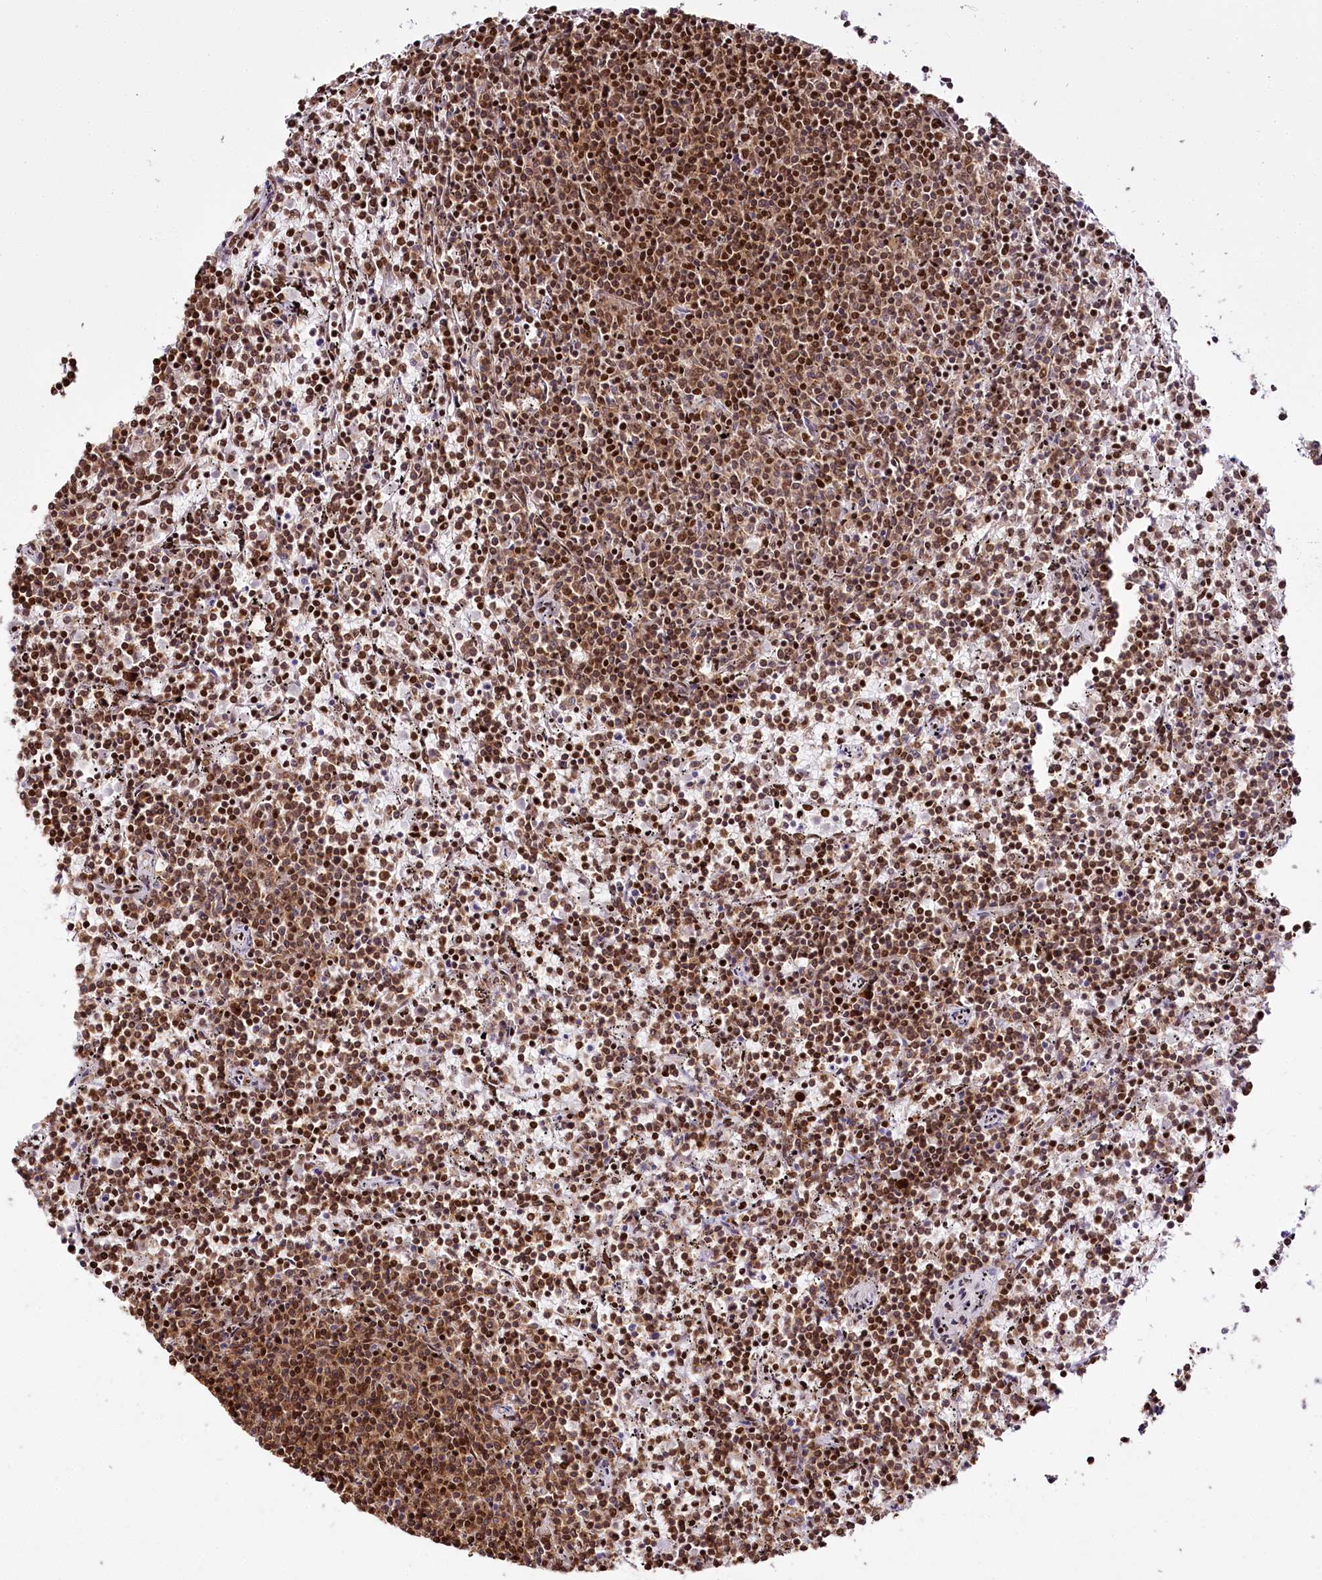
{"staining": {"intensity": "strong", "quantity": ">75%", "location": "cytoplasmic/membranous,nuclear"}, "tissue": "lymphoma", "cell_type": "Tumor cells", "image_type": "cancer", "snomed": [{"axis": "morphology", "description": "Malignant lymphoma, non-Hodgkin's type, Low grade"}, {"axis": "topography", "description": "Spleen"}], "caption": "A high-resolution photomicrograph shows immunohistochemistry staining of lymphoma, which exhibits strong cytoplasmic/membranous and nuclear positivity in about >75% of tumor cells.", "gene": "SMARCE1", "patient": {"sex": "female", "age": 50}}